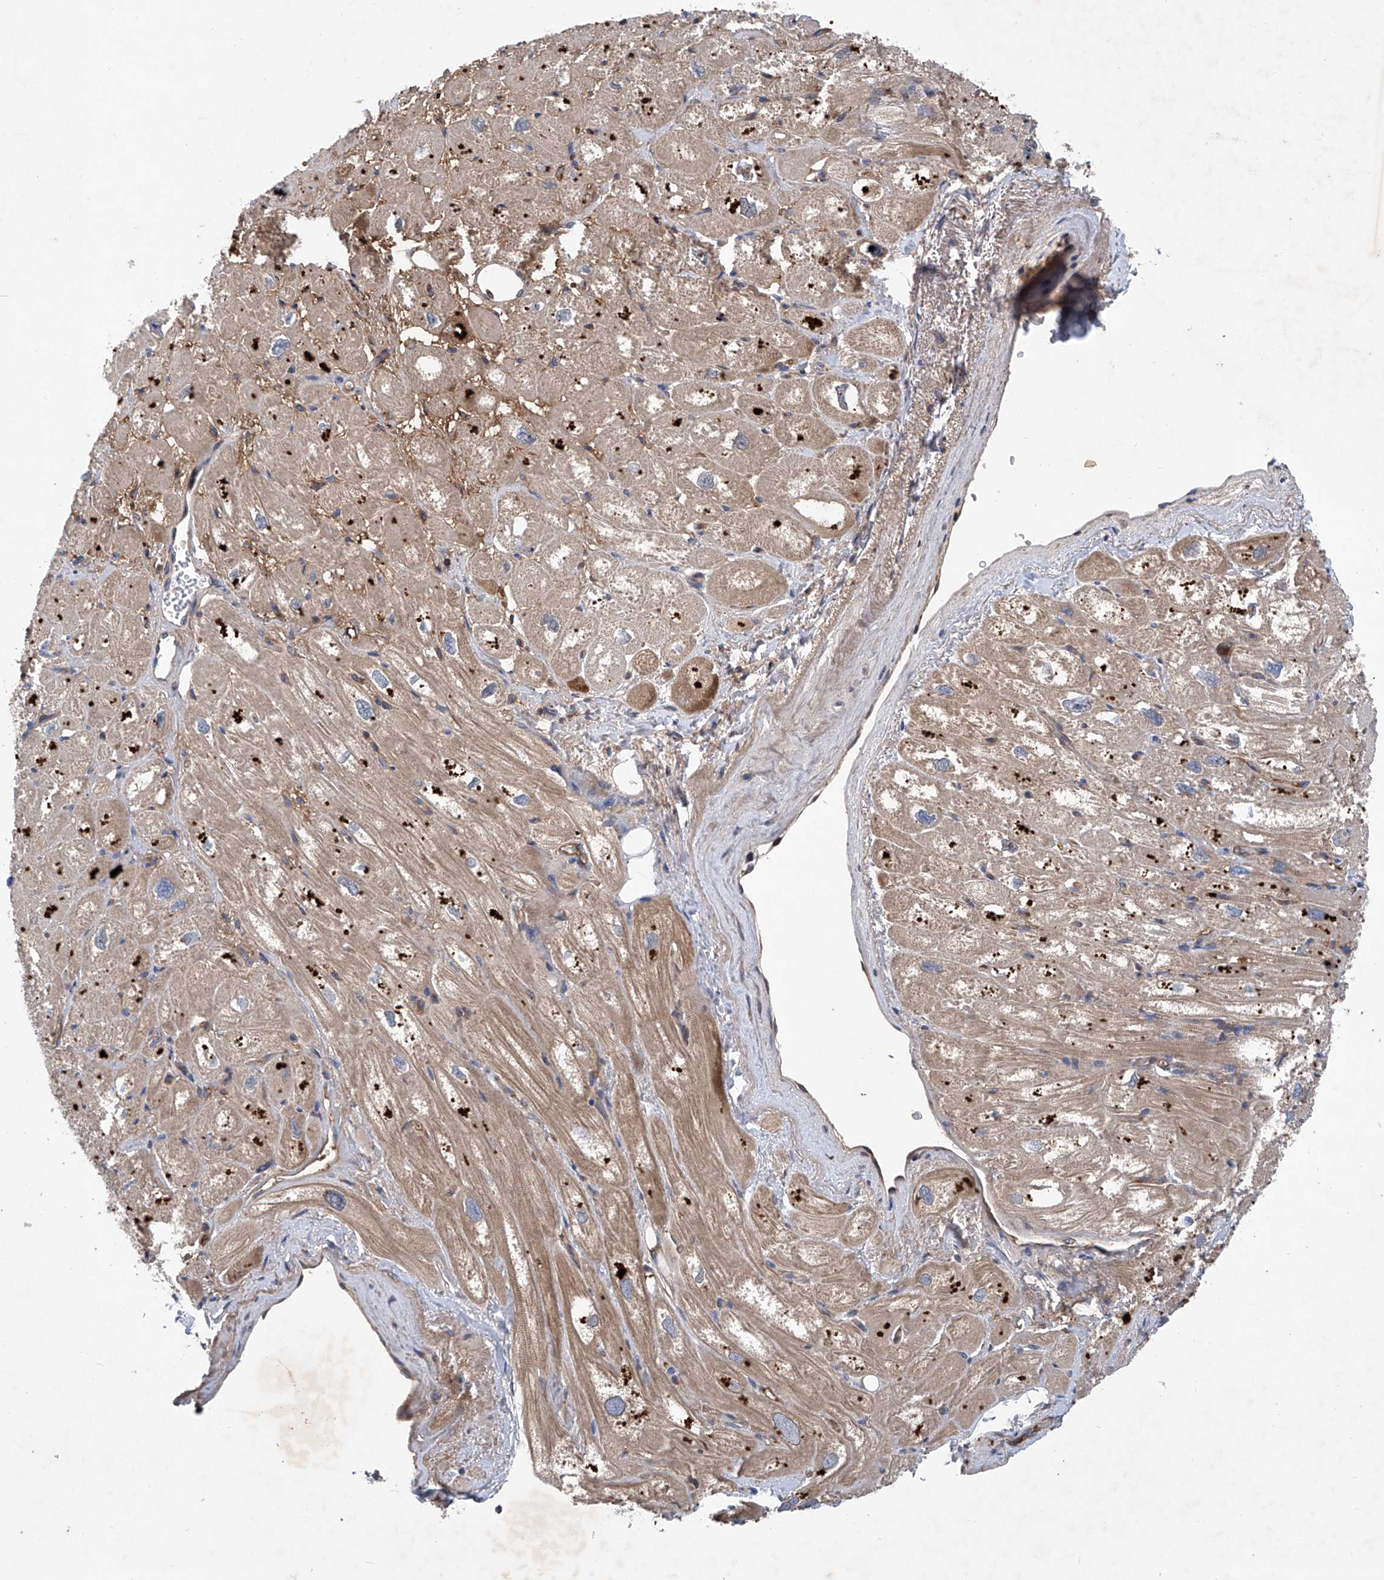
{"staining": {"intensity": "strong", "quantity": "25%-75%", "location": "cytoplasmic/membranous"}, "tissue": "heart muscle", "cell_type": "Cardiomyocytes", "image_type": "normal", "snomed": [{"axis": "morphology", "description": "Normal tissue, NOS"}, {"axis": "topography", "description": "Heart"}], "caption": "Protein staining exhibits strong cytoplasmic/membranous positivity in about 25%-75% of cardiomyocytes in normal heart muscle.", "gene": "ASCC3", "patient": {"sex": "male", "age": 50}}